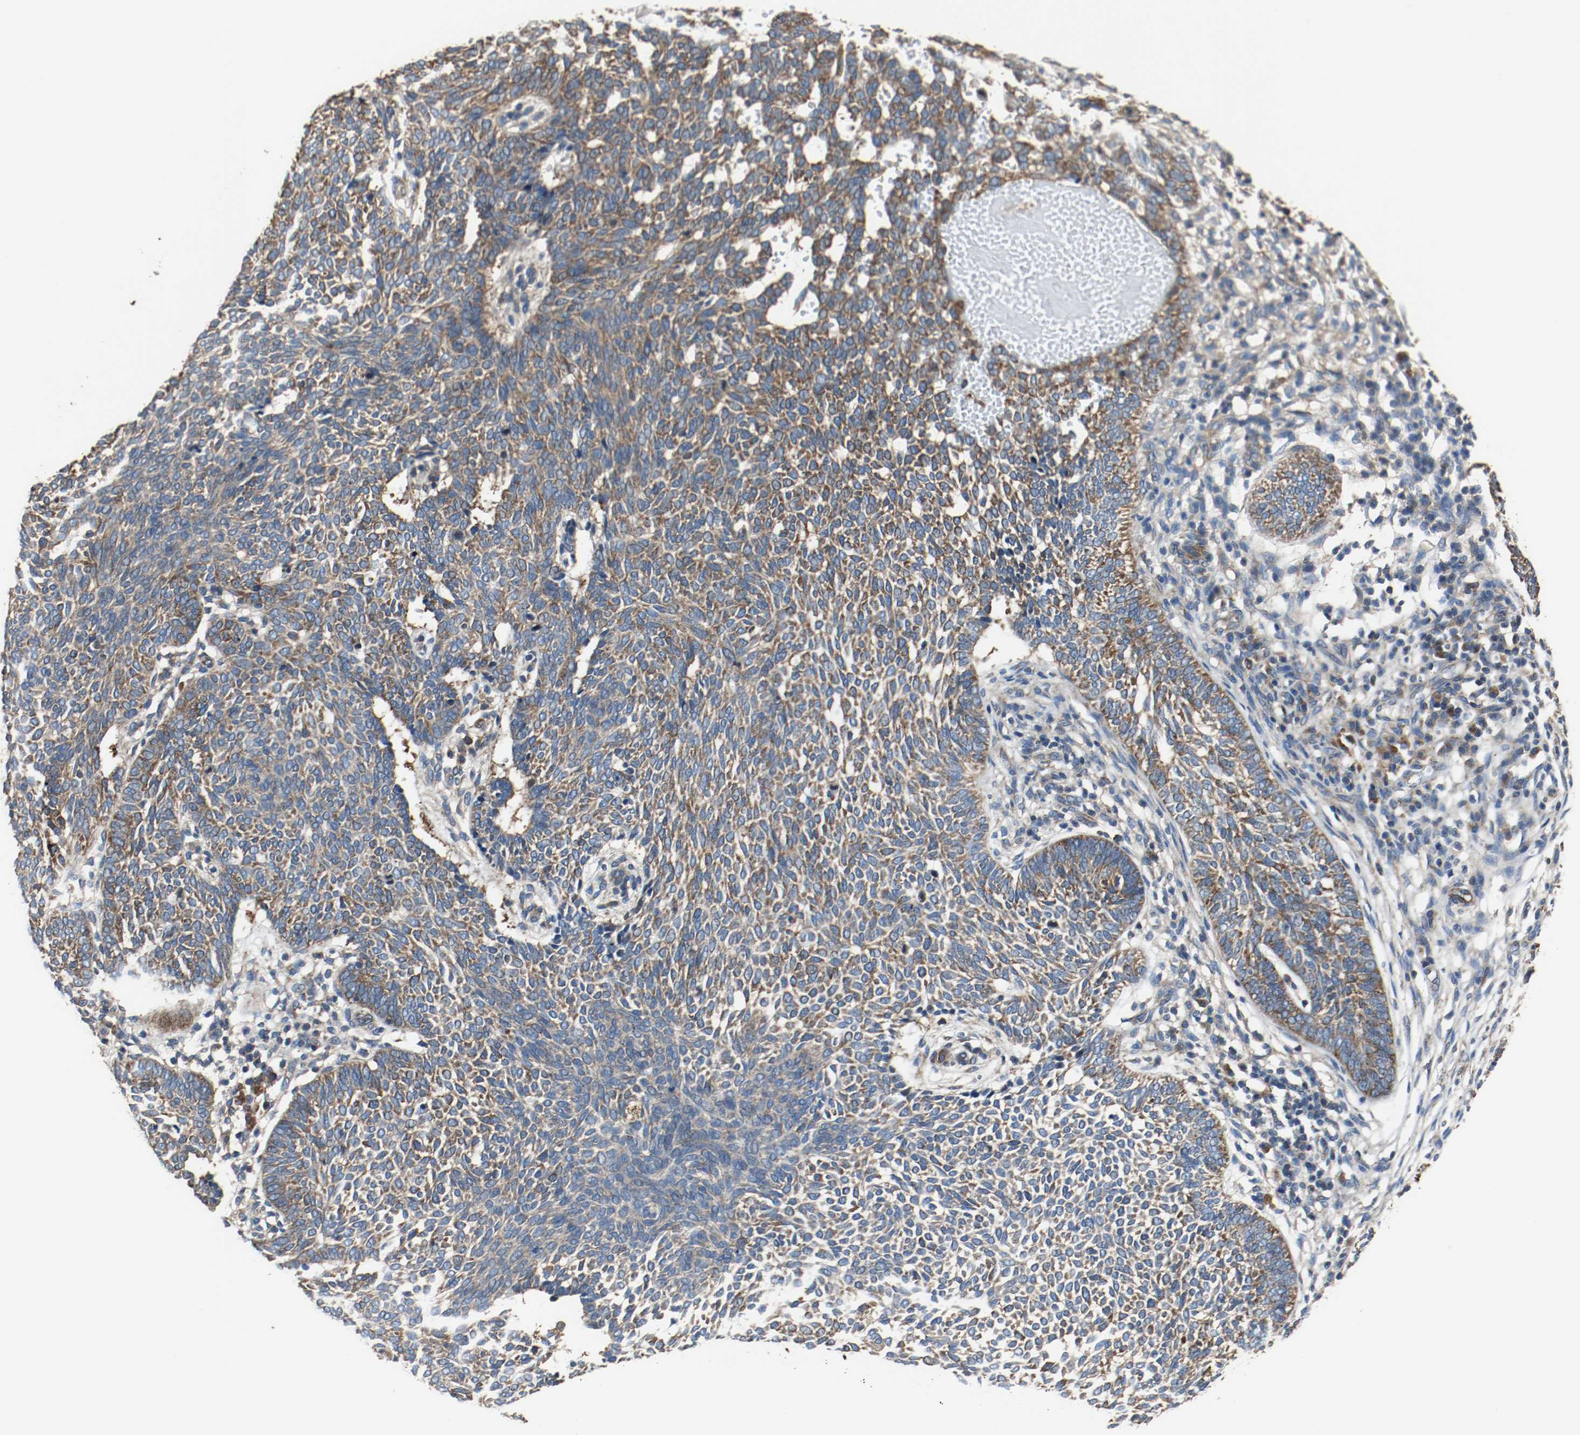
{"staining": {"intensity": "moderate", "quantity": ">75%", "location": "cytoplasmic/membranous"}, "tissue": "skin cancer", "cell_type": "Tumor cells", "image_type": "cancer", "snomed": [{"axis": "morphology", "description": "Normal tissue, NOS"}, {"axis": "morphology", "description": "Basal cell carcinoma"}, {"axis": "topography", "description": "Skin"}], "caption": "Brown immunohistochemical staining in skin cancer (basal cell carcinoma) shows moderate cytoplasmic/membranous staining in about >75% of tumor cells.", "gene": "TUBA3D", "patient": {"sex": "male", "age": 87}}